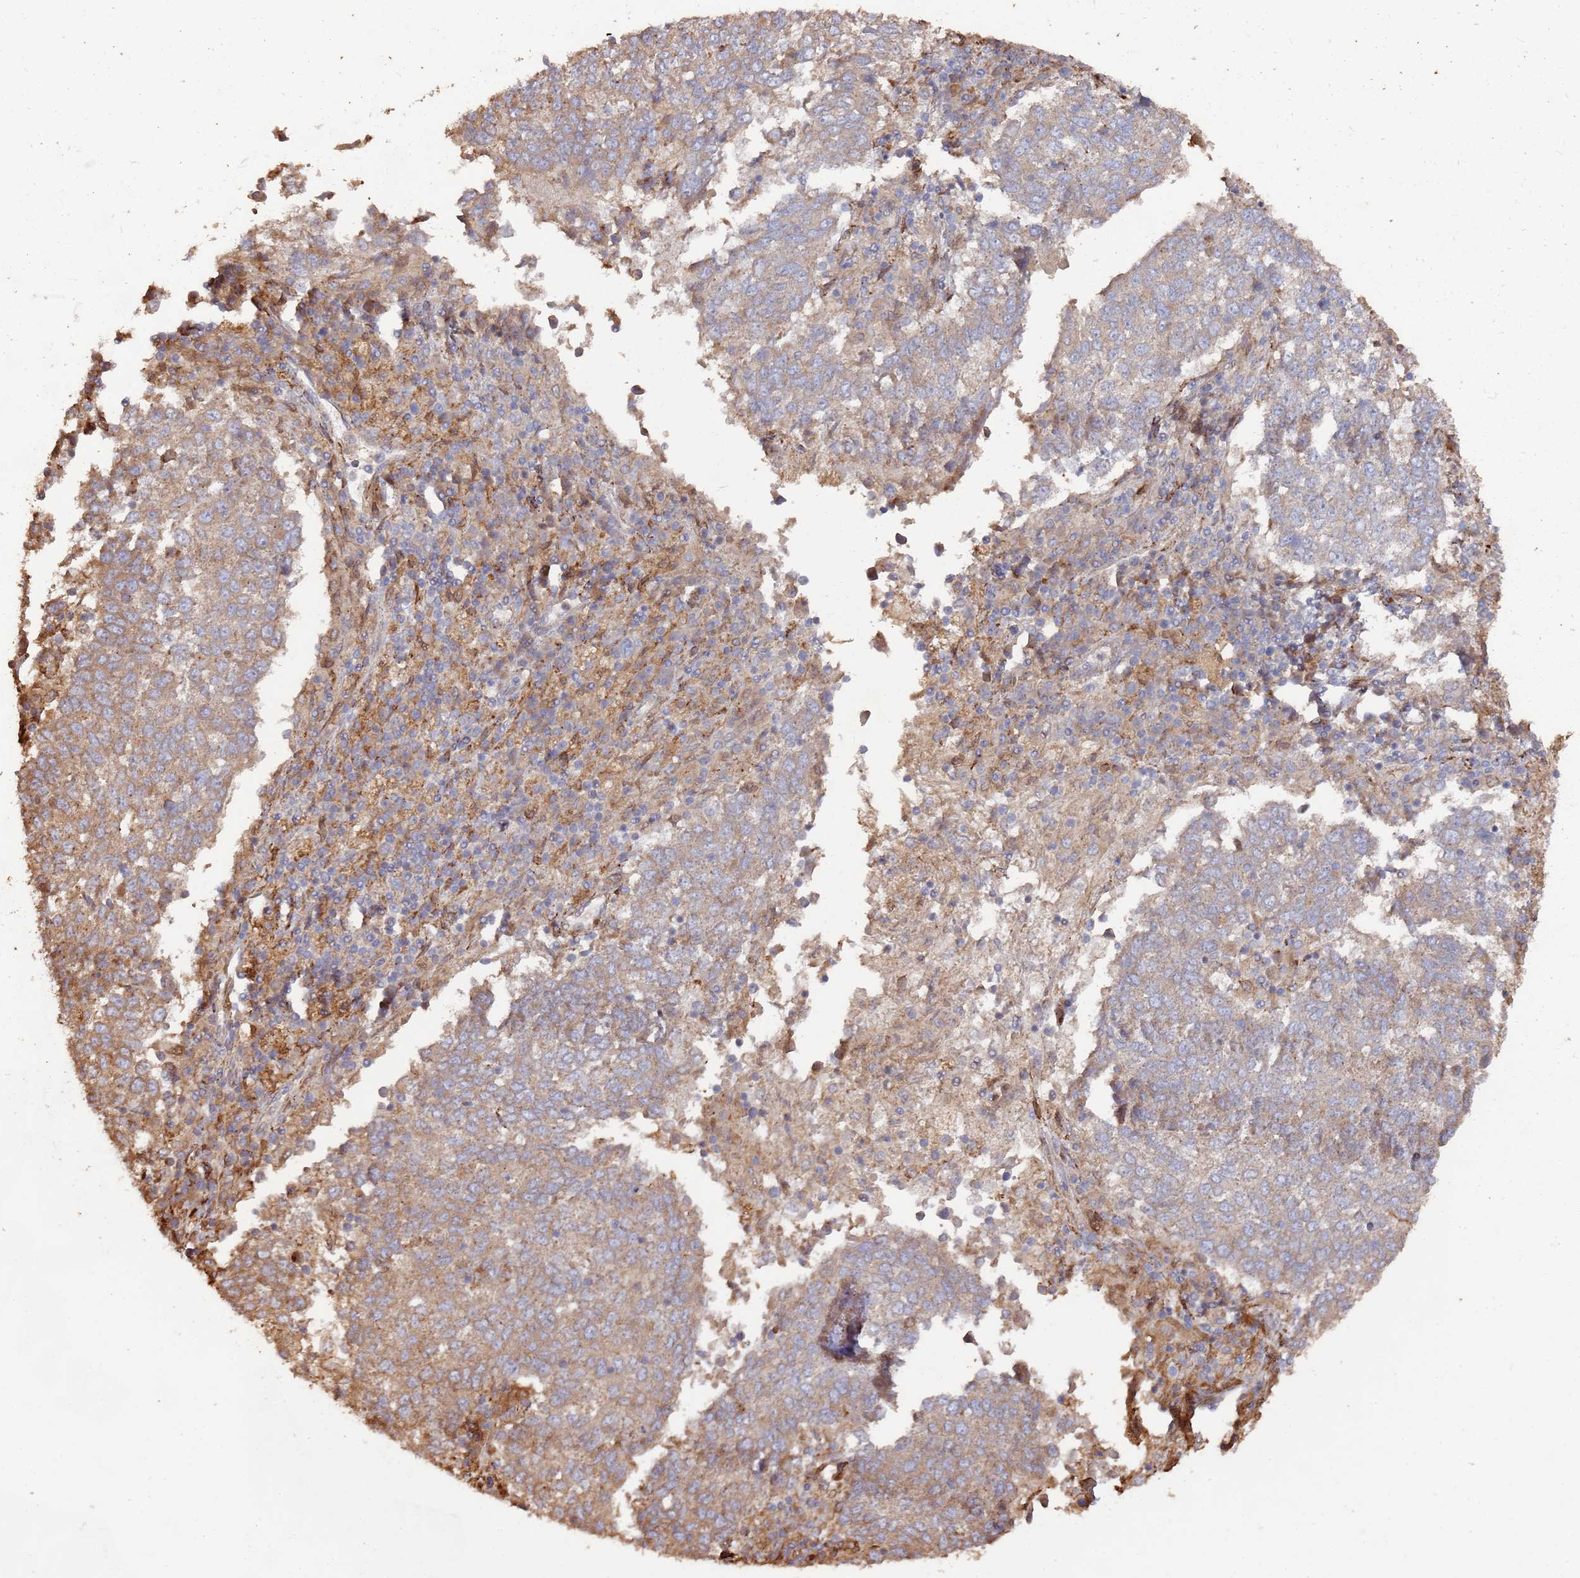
{"staining": {"intensity": "moderate", "quantity": ">75%", "location": "cytoplasmic/membranous"}, "tissue": "lung cancer", "cell_type": "Tumor cells", "image_type": "cancer", "snomed": [{"axis": "morphology", "description": "Squamous cell carcinoma, NOS"}, {"axis": "topography", "description": "Lung"}], "caption": "About >75% of tumor cells in lung cancer display moderate cytoplasmic/membranous protein staining as visualized by brown immunohistochemical staining.", "gene": "LACC1", "patient": {"sex": "male", "age": 73}}